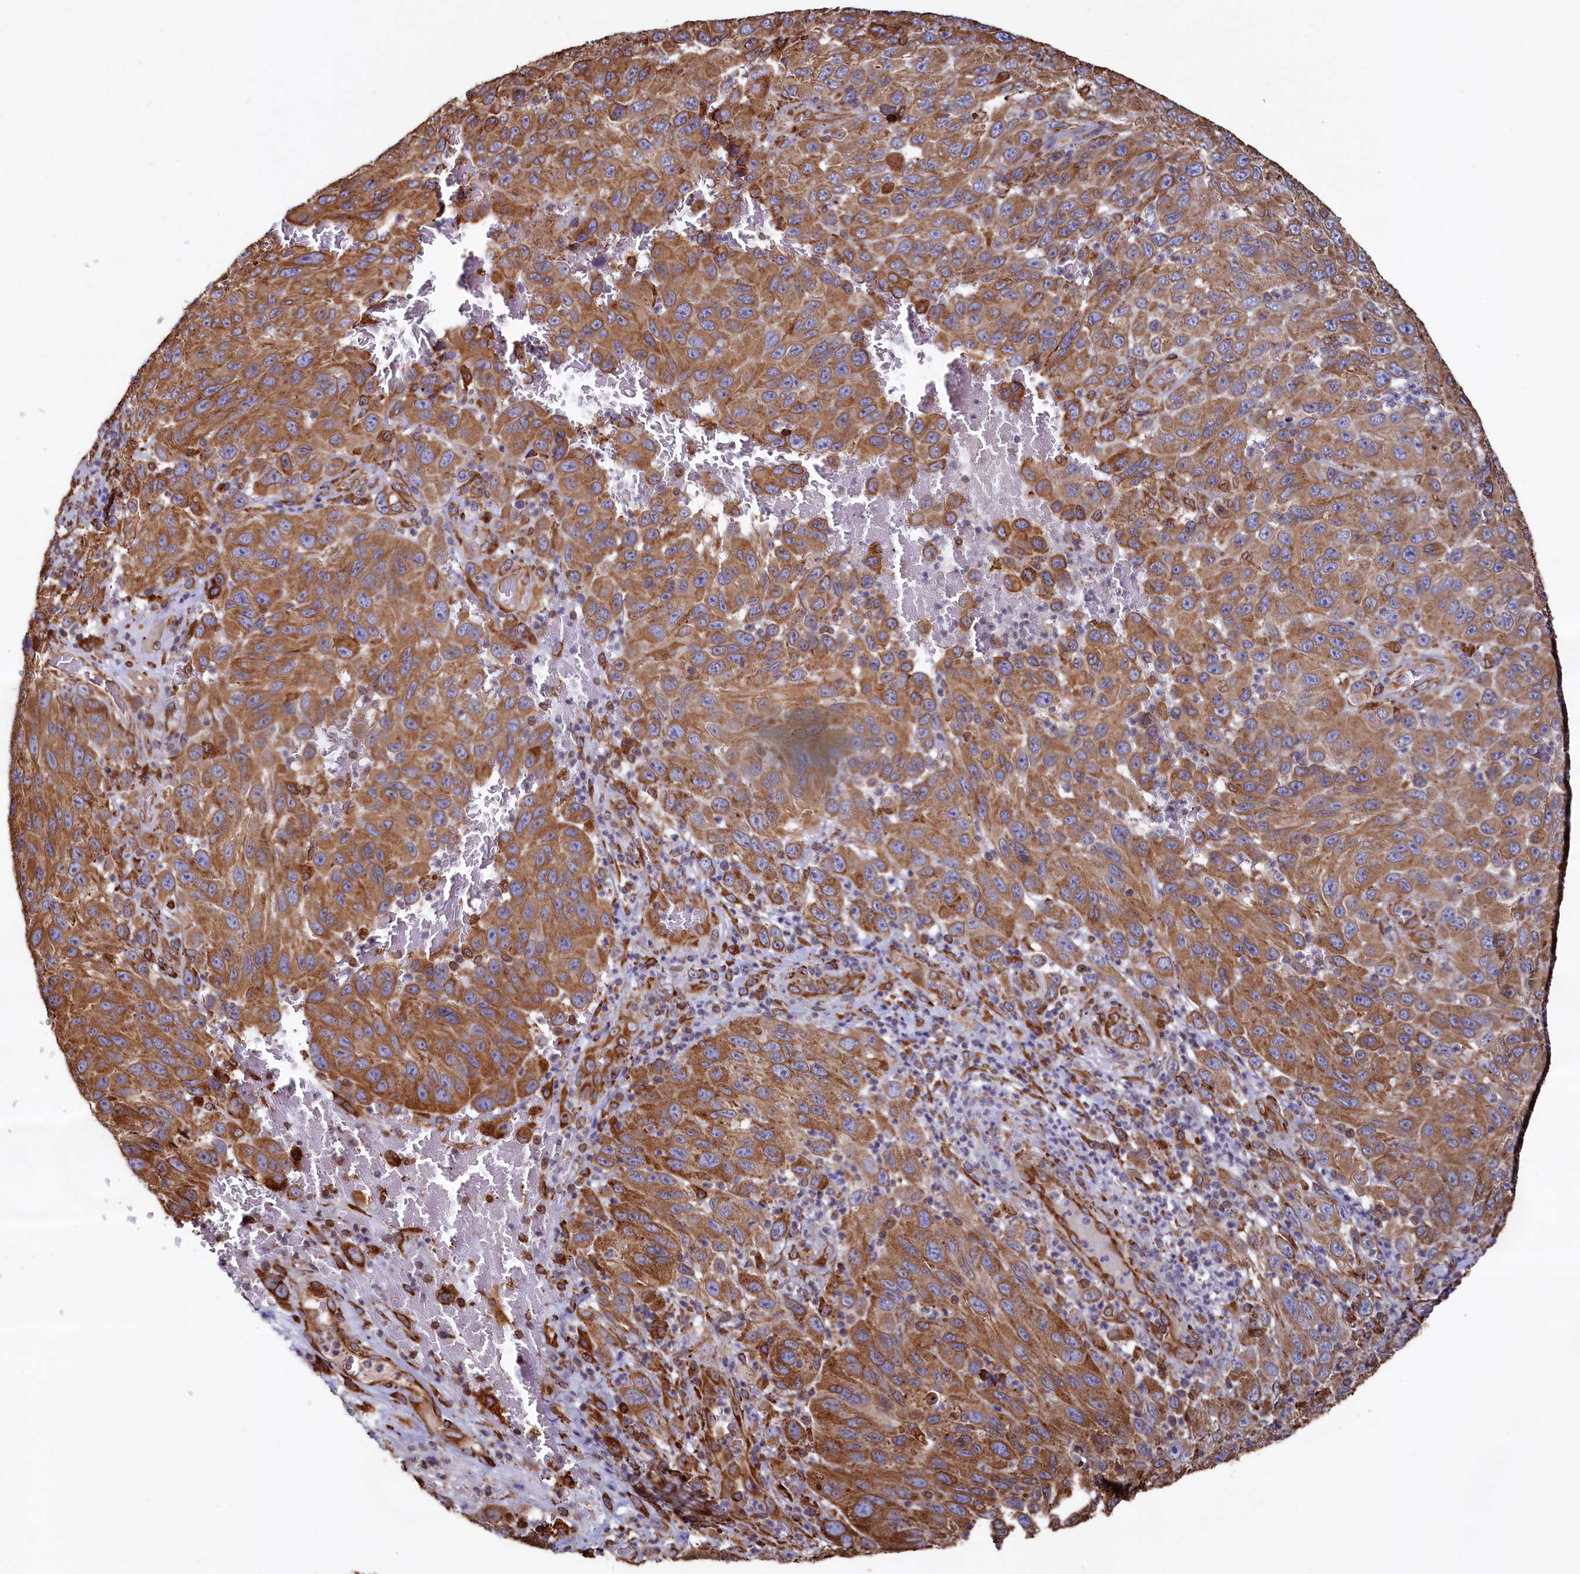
{"staining": {"intensity": "strong", "quantity": ">75%", "location": "cytoplasmic/membranous"}, "tissue": "melanoma", "cell_type": "Tumor cells", "image_type": "cancer", "snomed": [{"axis": "morphology", "description": "Normal tissue, NOS"}, {"axis": "morphology", "description": "Malignant melanoma, NOS"}, {"axis": "topography", "description": "Skin"}], "caption": "A high-resolution image shows immunohistochemistry (IHC) staining of melanoma, which demonstrates strong cytoplasmic/membranous positivity in about >75% of tumor cells.", "gene": "NEURL1B", "patient": {"sex": "female", "age": 96}}